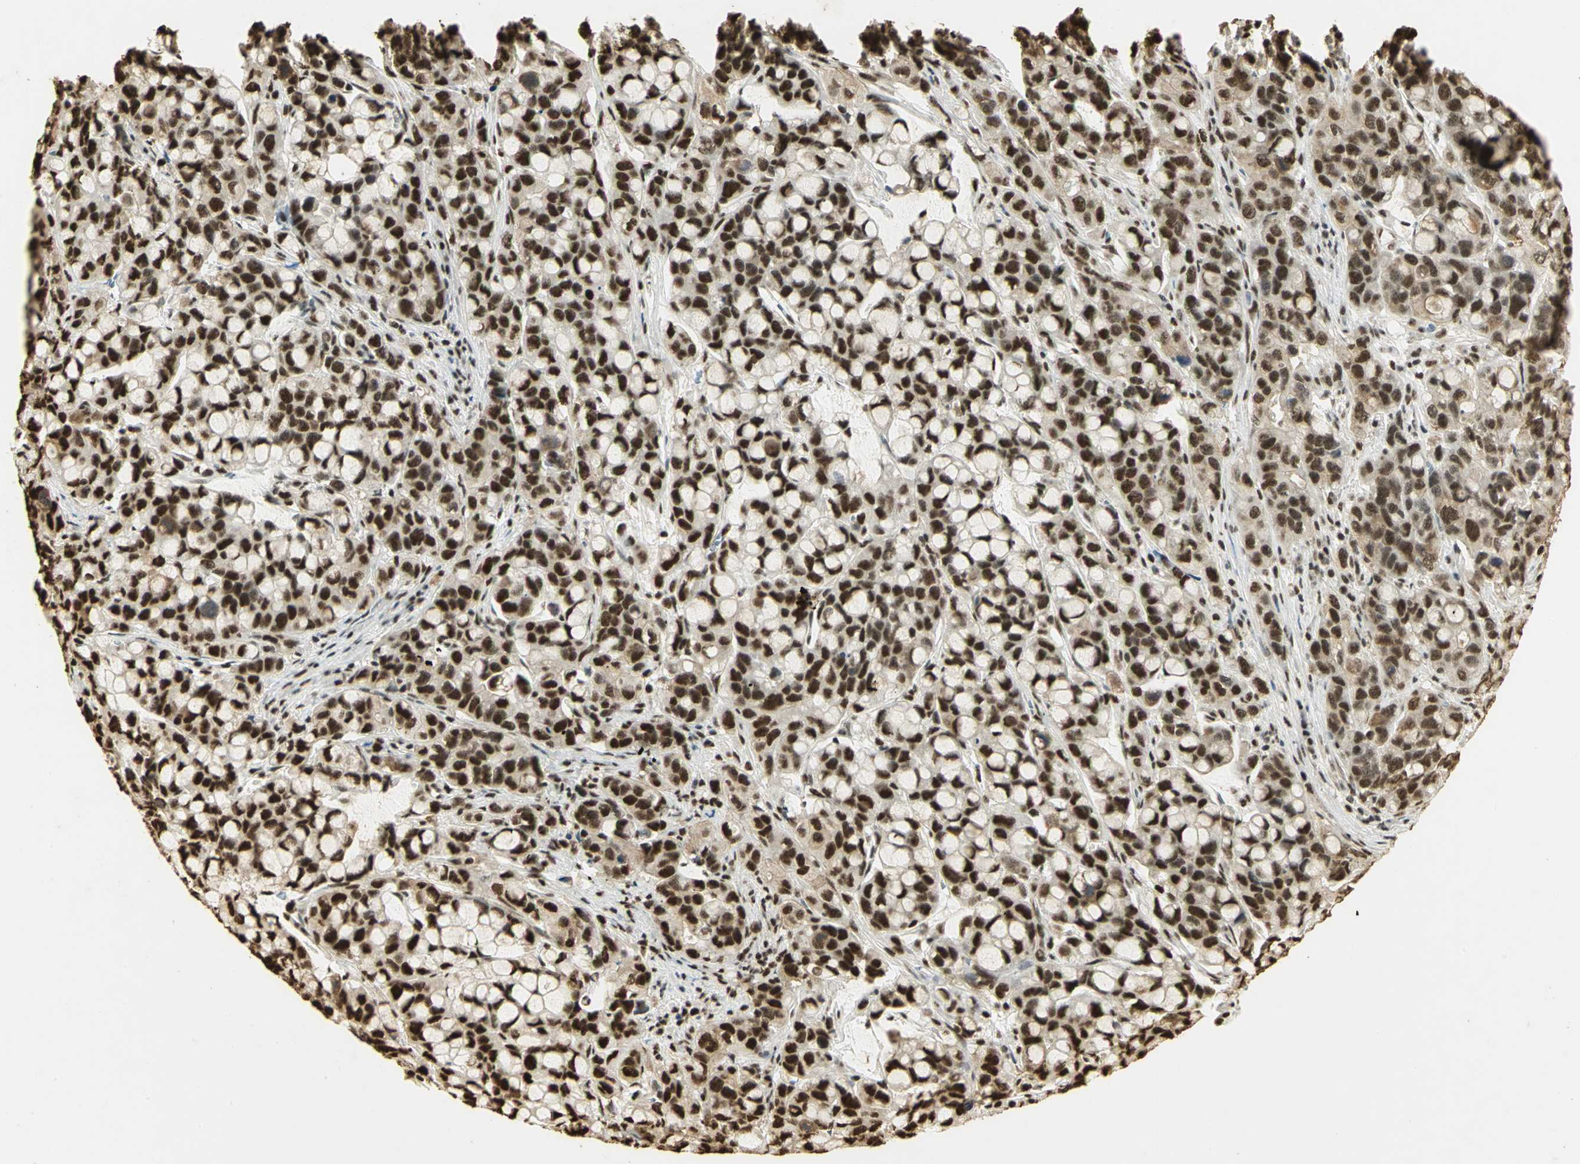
{"staining": {"intensity": "strong", "quantity": ">75%", "location": "nuclear"}, "tissue": "stomach cancer", "cell_type": "Tumor cells", "image_type": "cancer", "snomed": [{"axis": "morphology", "description": "Adenocarcinoma, NOS"}, {"axis": "topography", "description": "Stomach, lower"}], "caption": "Immunohistochemistry micrograph of stomach cancer stained for a protein (brown), which demonstrates high levels of strong nuclear positivity in approximately >75% of tumor cells.", "gene": "SET", "patient": {"sex": "male", "age": 84}}